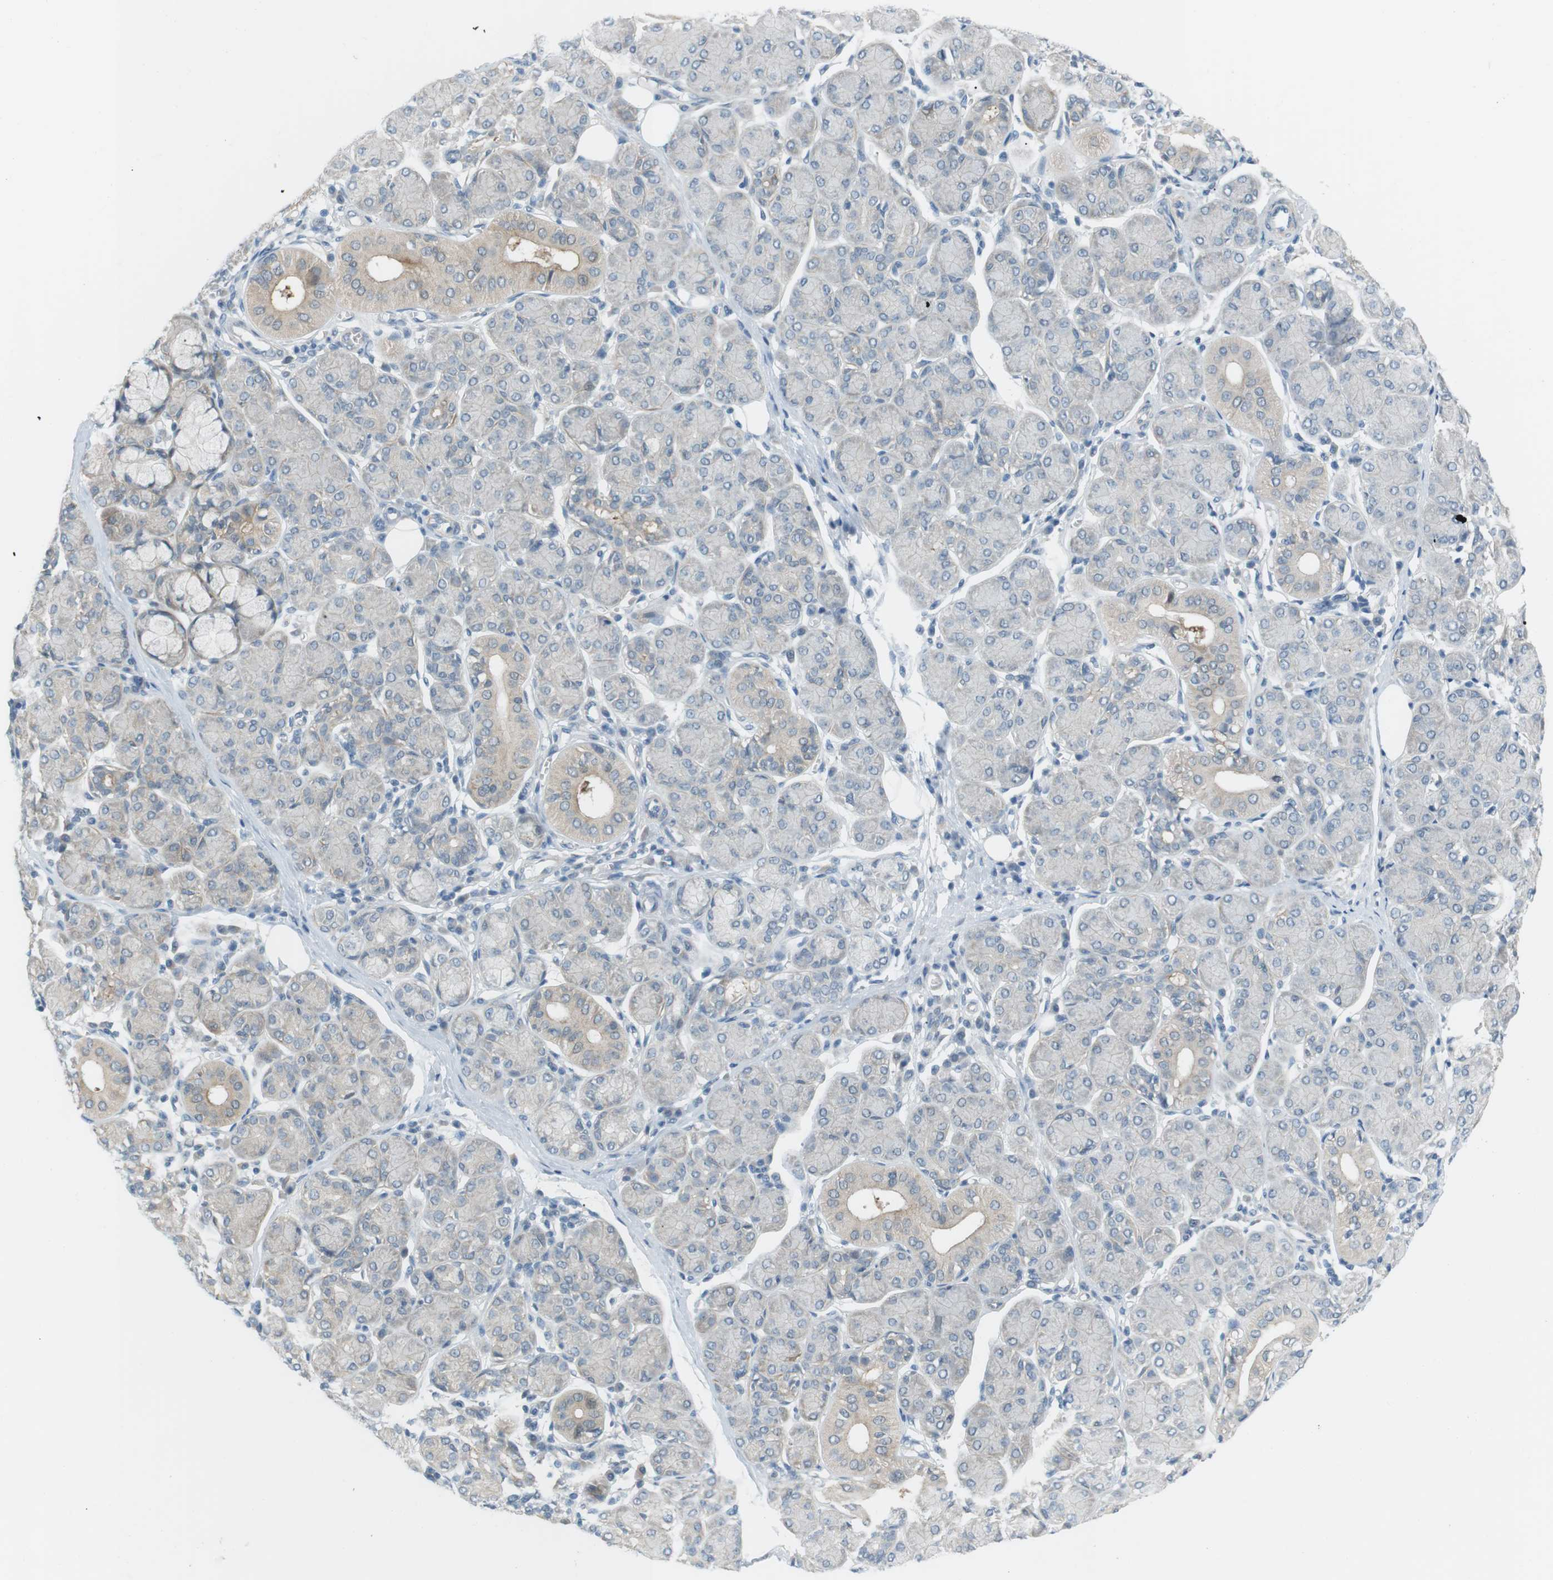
{"staining": {"intensity": "moderate", "quantity": "<25%", "location": "cytoplasmic/membranous"}, "tissue": "salivary gland", "cell_type": "Glandular cells", "image_type": "normal", "snomed": [{"axis": "morphology", "description": "Normal tissue, NOS"}, {"axis": "morphology", "description": "Inflammation, NOS"}, {"axis": "topography", "description": "Lymph node"}, {"axis": "topography", "description": "Salivary gland"}], "caption": "Immunohistochemical staining of normal salivary gland demonstrates <25% levels of moderate cytoplasmic/membranous protein staining in about <25% of glandular cells. The staining was performed using DAB, with brown indicating positive protein expression. Nuclei are stained blue with hematoxylin.", "gene": "RTN3", "patient": {"sex": "male", "age": 3}}